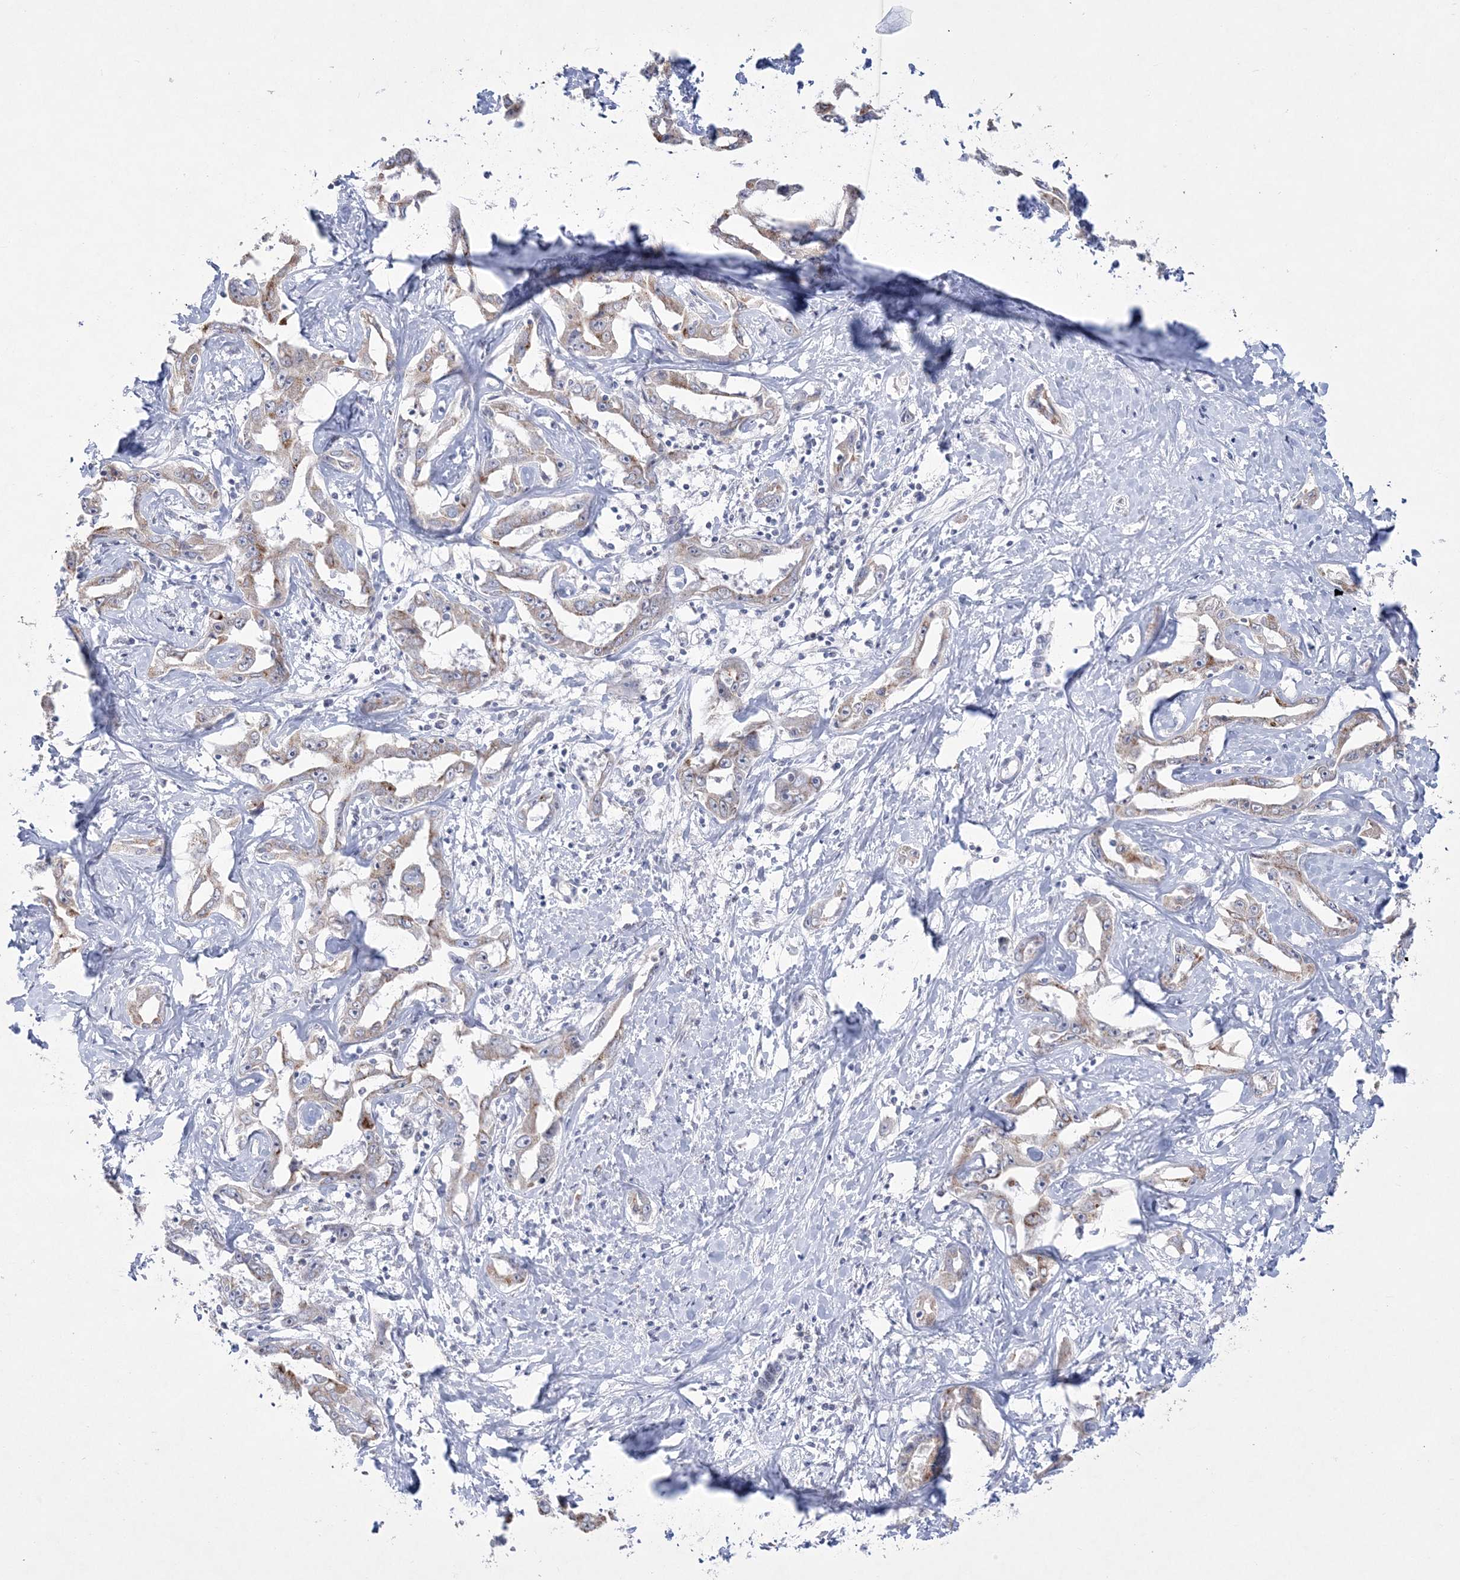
{"staining": {"intensity": "moderate", "quantity": ">75%", "location": "cytoplasmic/membranous"}, "tissue": "liver cancer", "cell_type": "Tumor cells", "image_type": "cancer", "snomed": [{"axis": "morphology", "description": "Cholangiocarcinoma"}, {"axis": "topography", "description": "Liver"}], "caption": "Approximately >75% of tumor cells in liver cholangiocarcinoma display moderate cytoplasmic/membranous protein positivity as visualized by brown immunohistochemical staining.", "gene": "WDR27", "patient": {"sex": "male", "age": 59}}